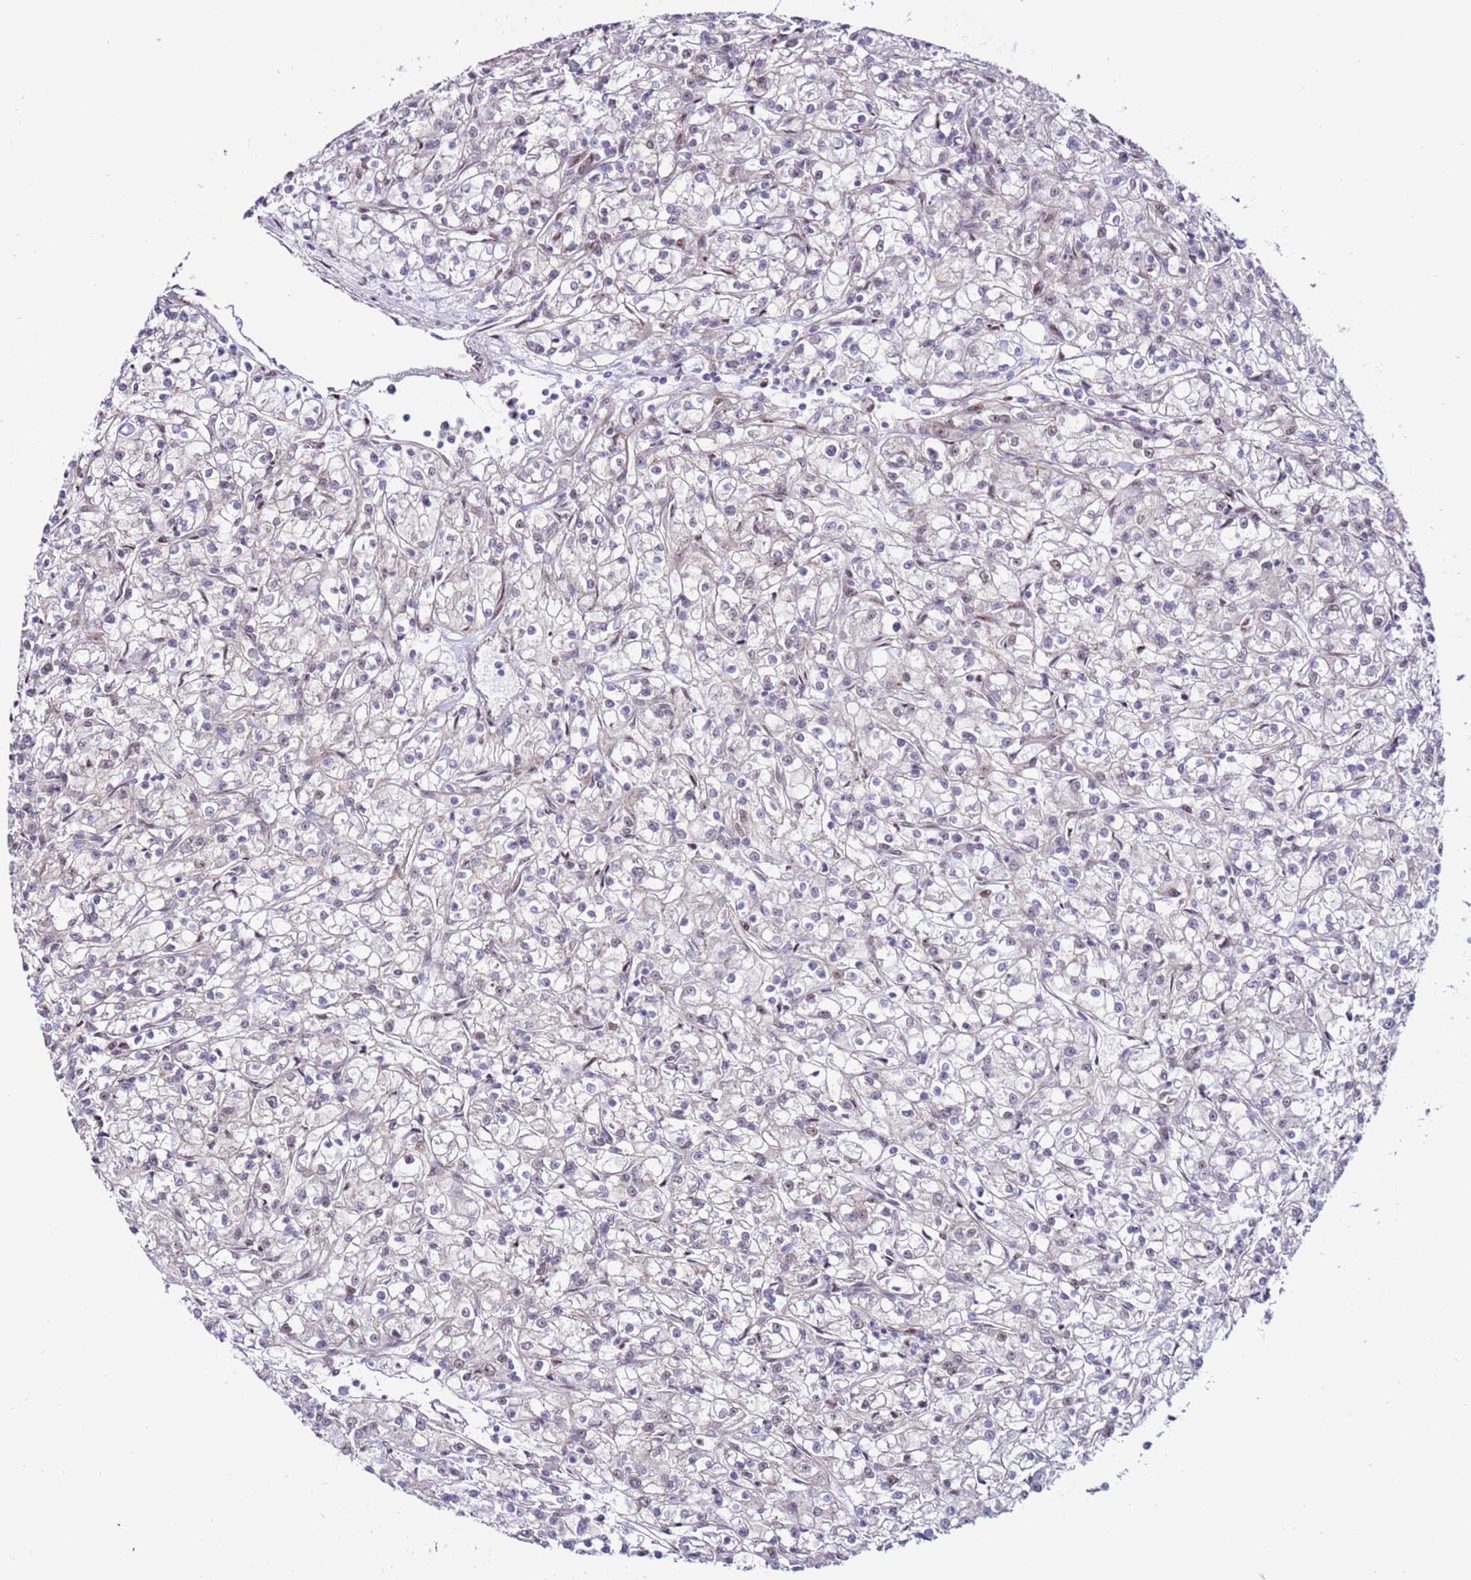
{"staining": {"intensity": "negative", "quantity": "none", "location": "none"}, "tissue": "renal cancer", "cell_type": "Tumor cells", "image_type": "cancer", "snomed": [{"axis": "morphology", "description": "Adenocarcinoma, NOS"}, {"axis": "topography", "description": "Kidney"}], "caption": "A micrograph of human renal cancer is negative for staining in tumor cells.", "gene": "KPNA4", "patient": {"sex": "female", "age": 59}}